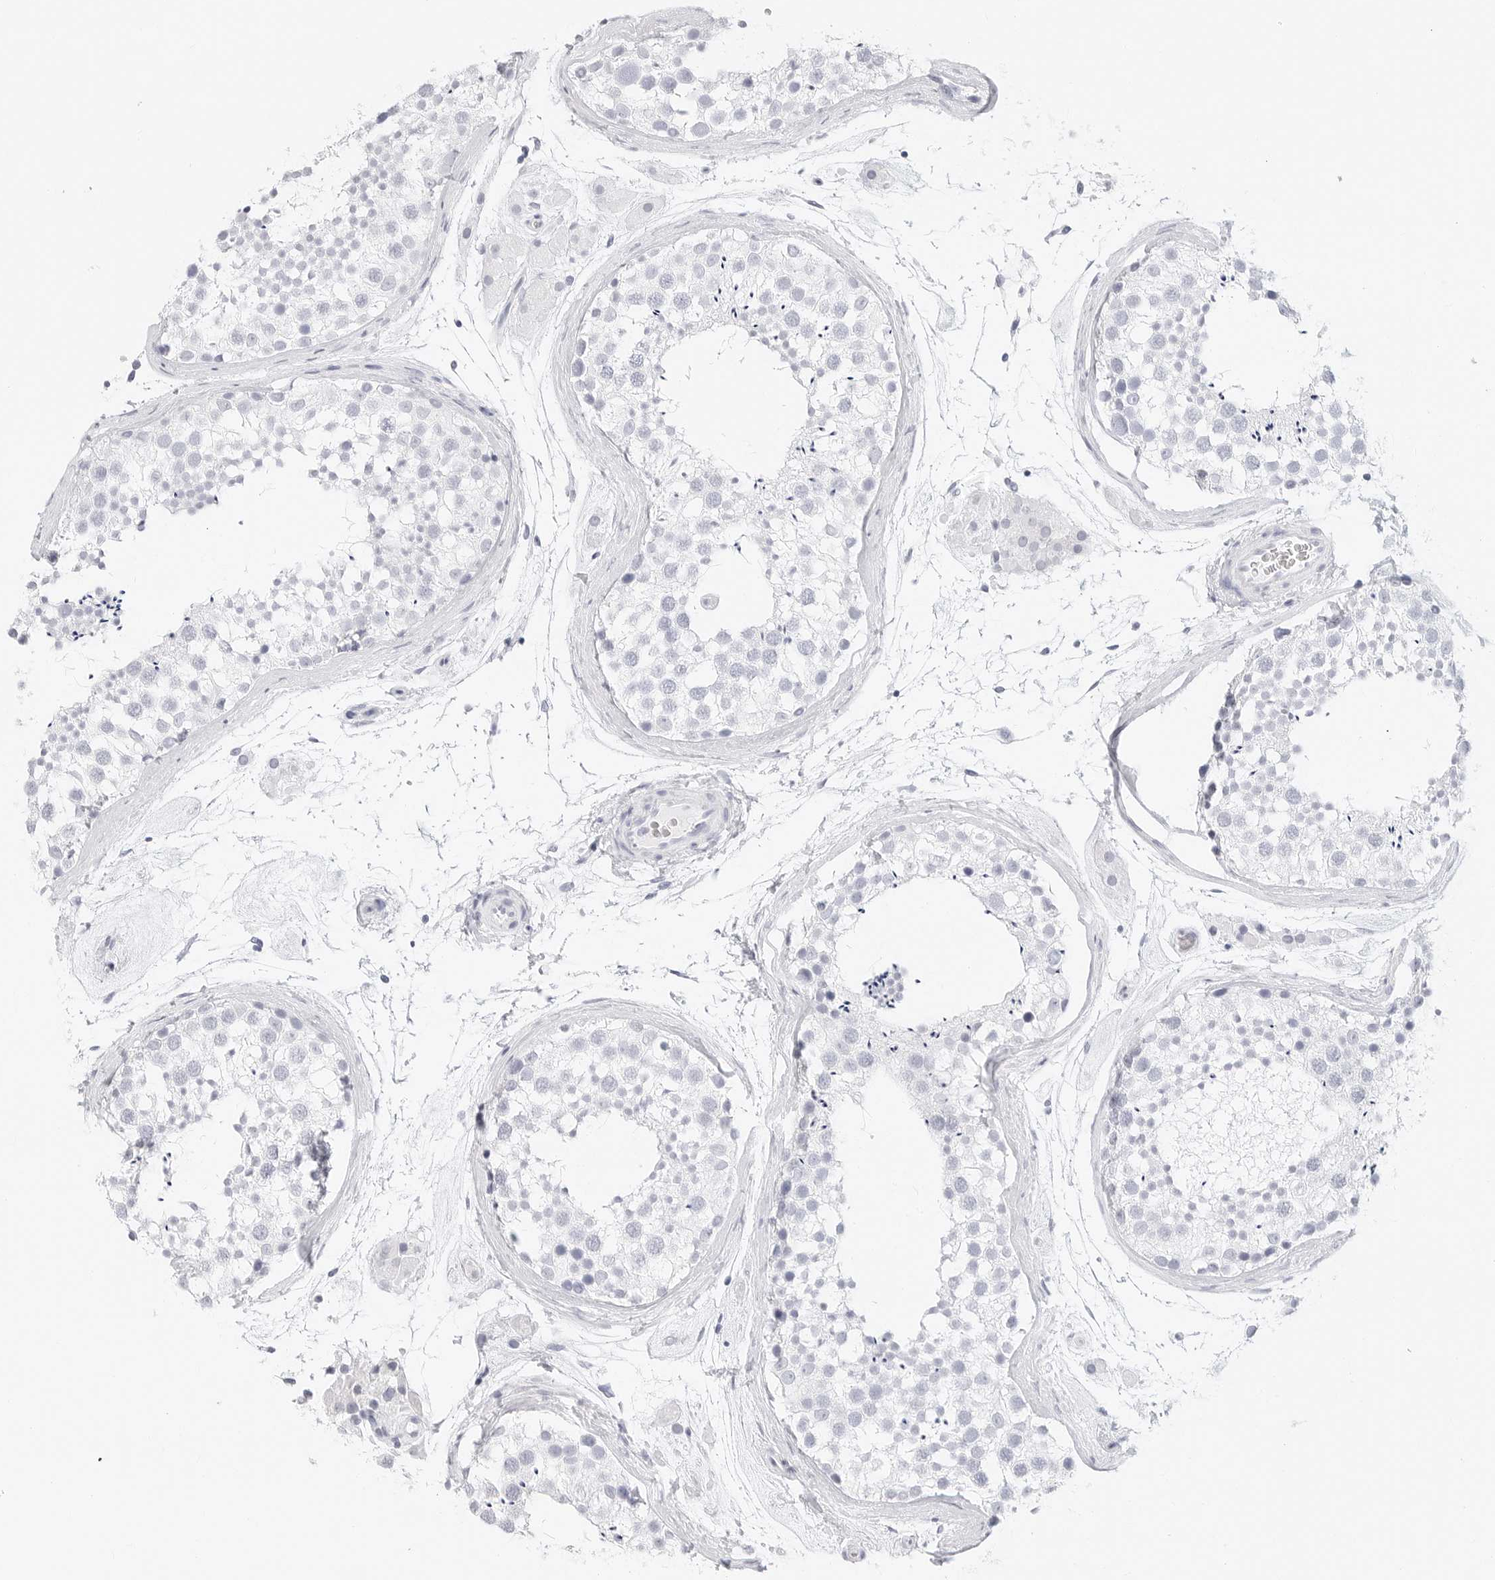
{"staining": {"intensity": "negative", "quantity": "none", "location": "none"}, "tissue": "testis", "cell_type": "Cells in seminiferous ducts", "image_type": "normal", "snomed": [{"axis": "morphology", "description": "Normal tissue, NOS"}, {"axis": "topography", "description": "Testis"}], "caption": "The IHC histopathology image has no significant staining in cells in seminiferous ducts of testis.", "gene": "TFF2", "patient": {"sex": "male", "age": 46}}